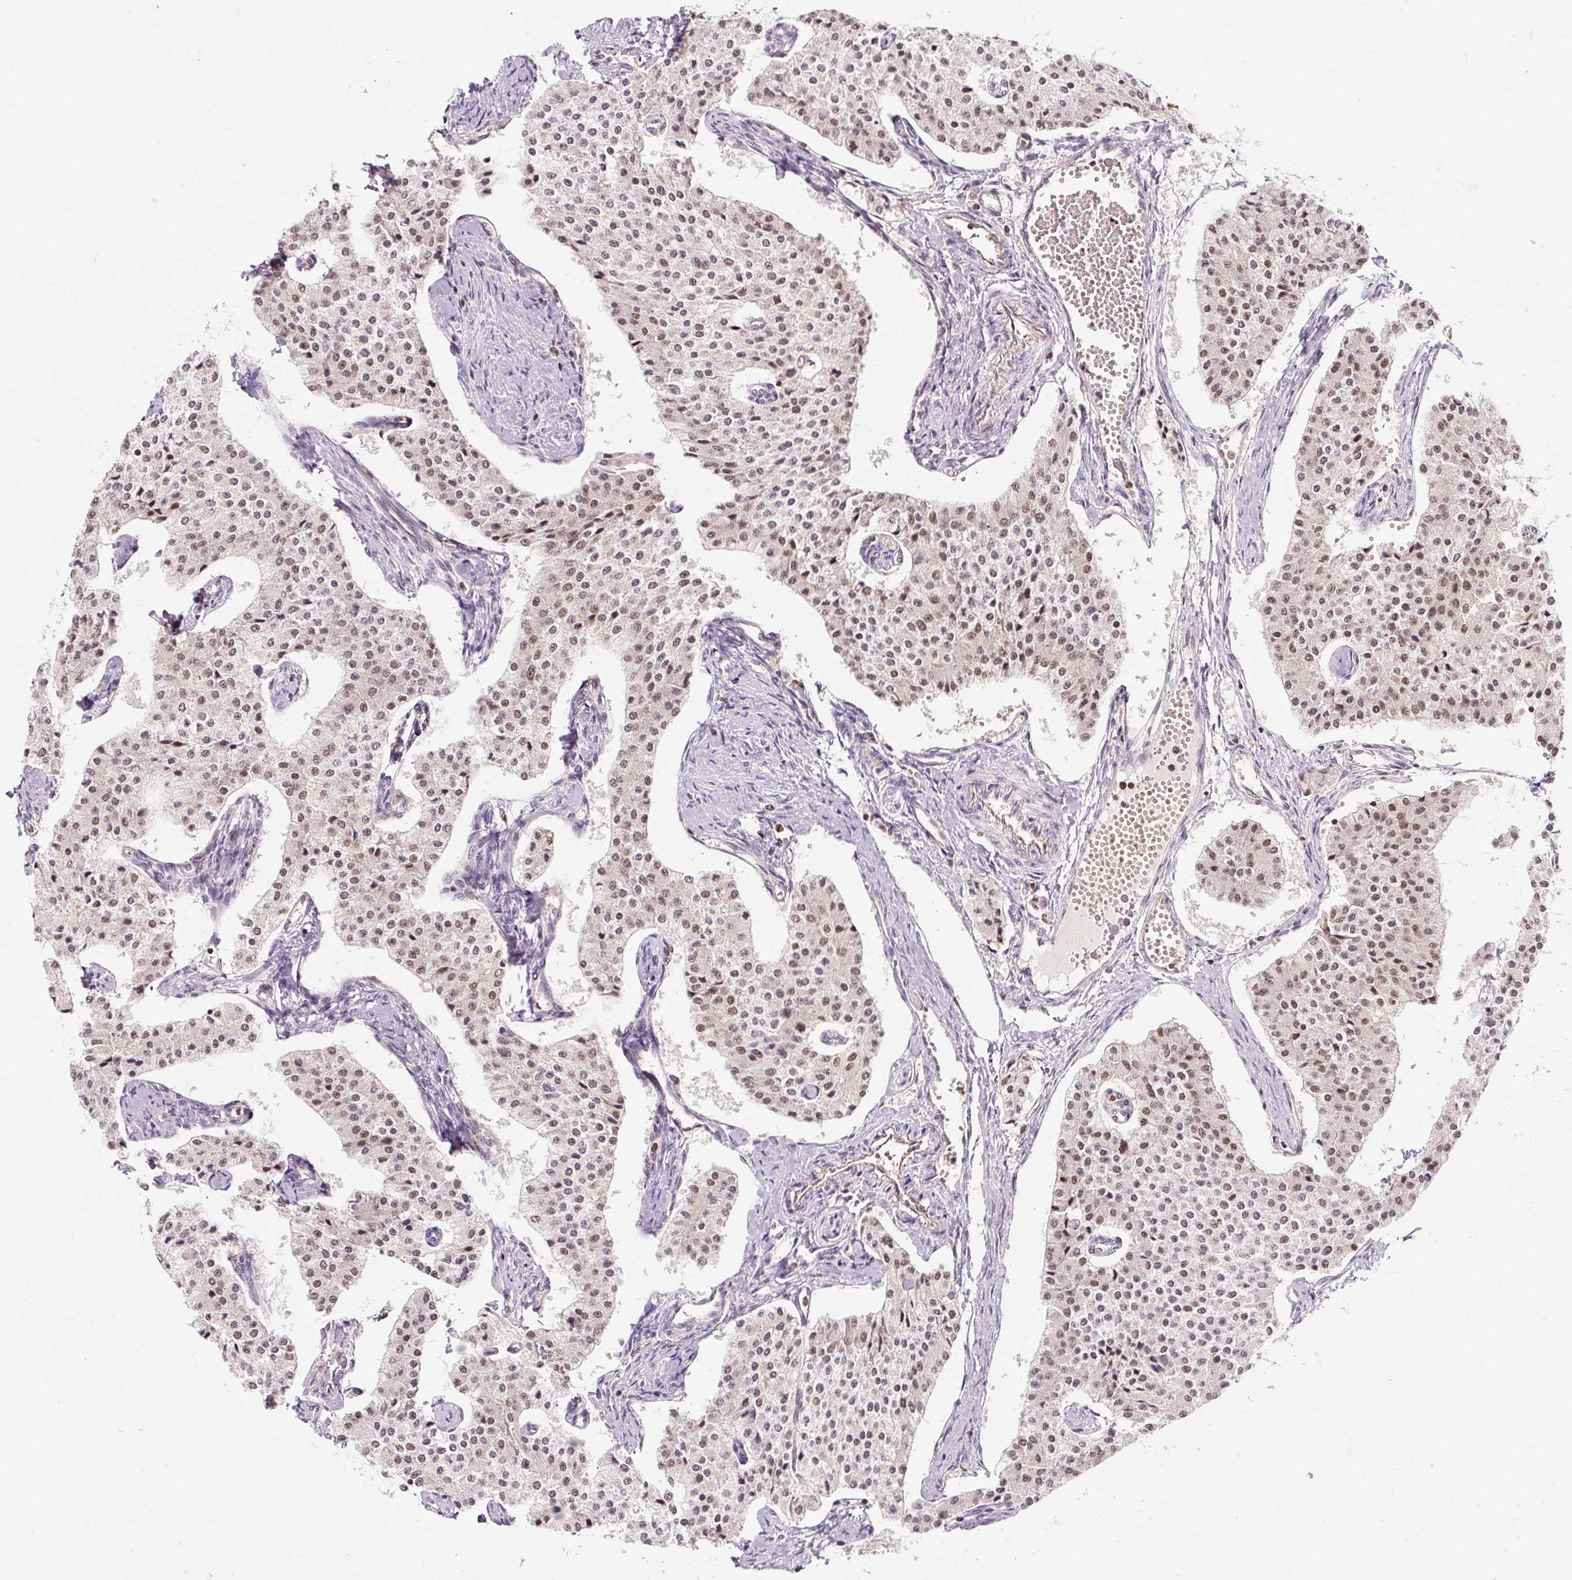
{"staining": {"intensity": "moderate", "quantity": ">75%", "location": "nuclear"}, "tissue": "carcinoid", "cell_type": "Tumor cells", "image_type": "cancer", "snomed": [{"axis": "morphology", "description": "Carcinoid, malignant, NOS"}, {"axis": "topography", "description": "Colon"}], "caption": "IHC staining of carcinoid, which displays medium levels of moderate nuclear staining in about >75% of tumor cells indicating moderate nuclear protein expression. The staining was performed using DAB (brown) for protein detection and nuclei were counterstained in hematoxylin (blue).", "gene": "CSTF1", "patient": {"sex": "female", "age": 52}}